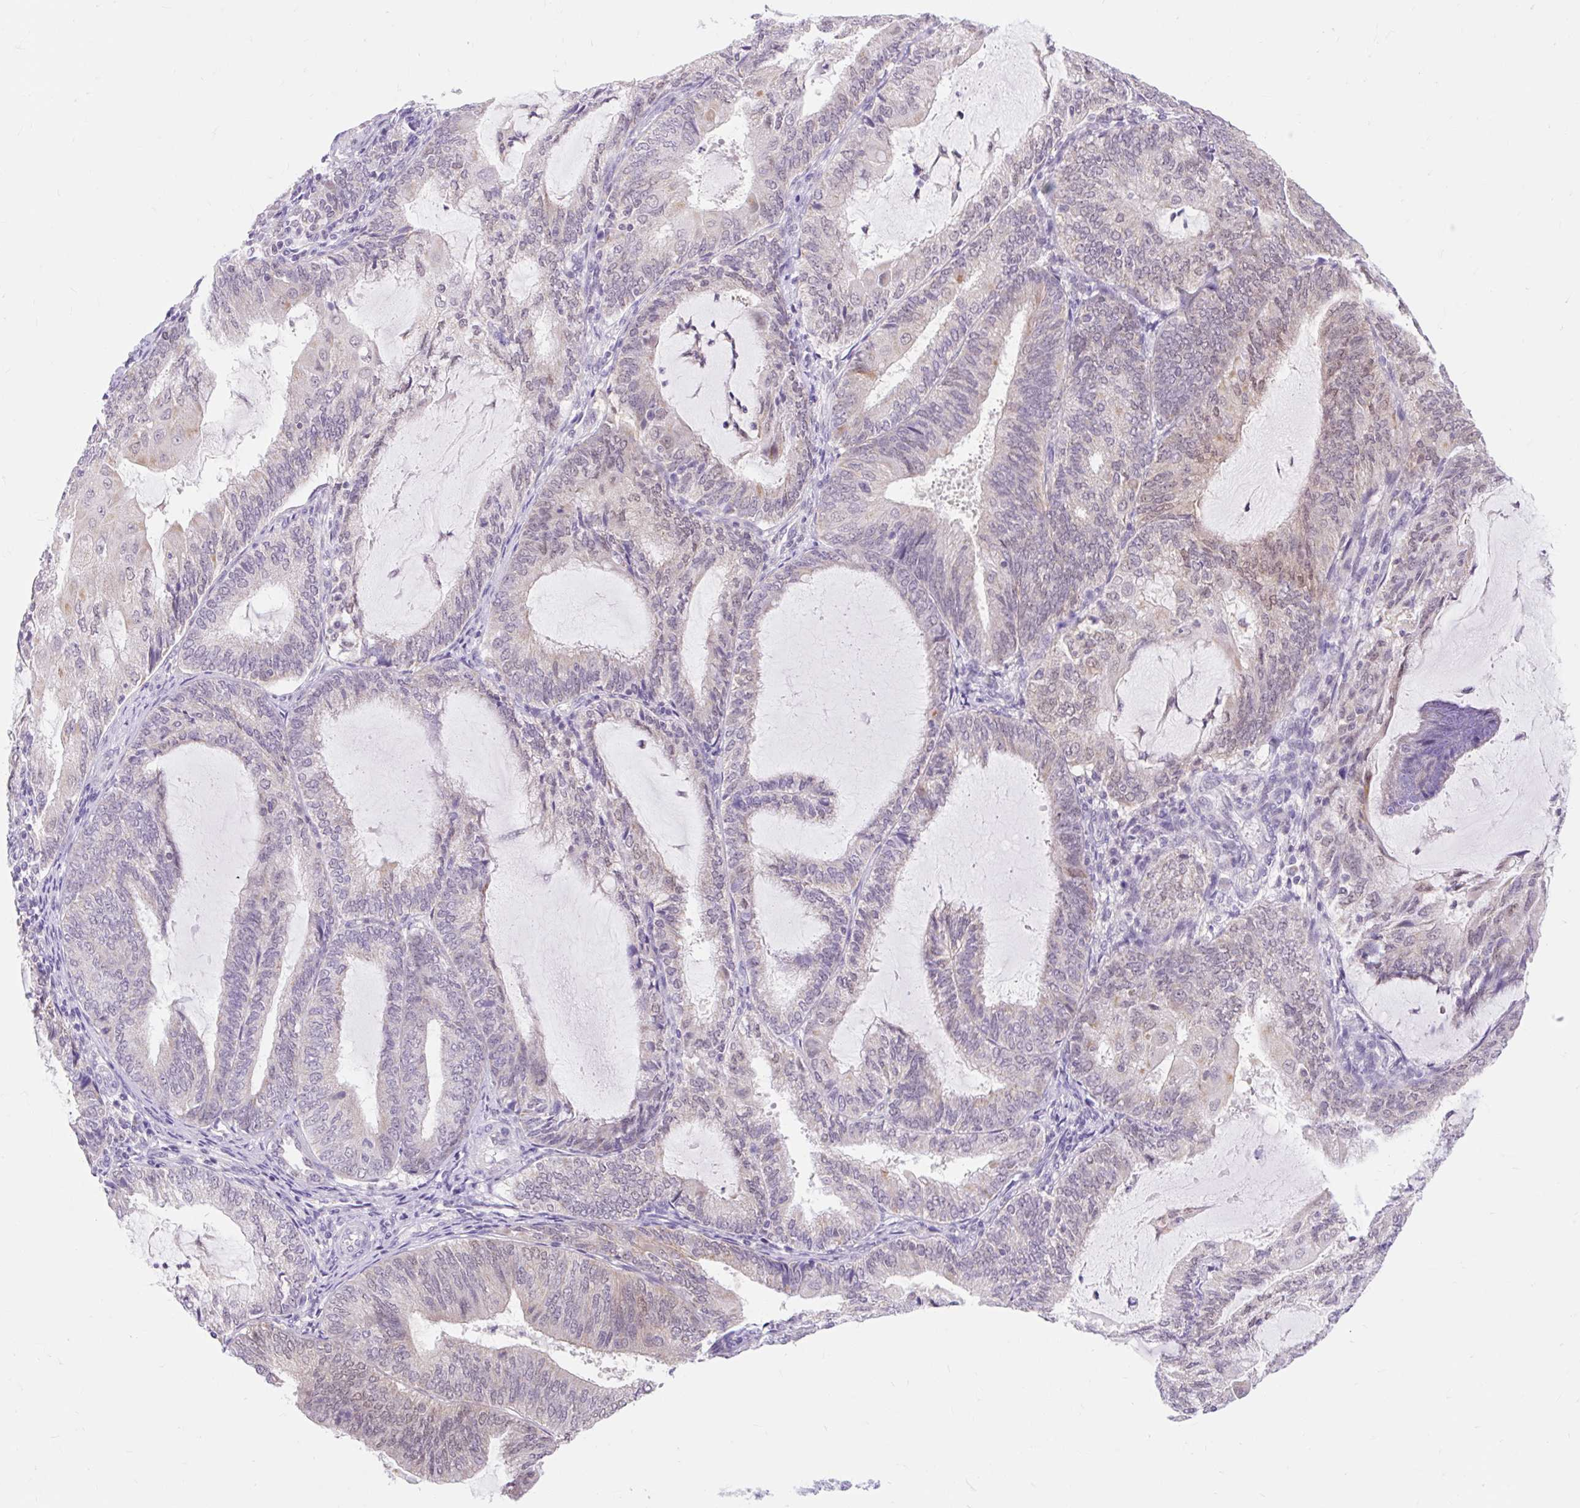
{"staining": {"intensity": "weak", "quantity": "<25%", "location": "nuclear"}, "tissue": "endometrial cancer", "cell_type": "Tumor cells", "image_type": "cancer", "snomed": [{"axis": "morphology", "description": "Adenocarcinoma, NOS"}, {"axis": "topography", "description": "Endometrium"}], "caption": "Micrograph shows no protein expression in tumor cells of endometrial cancer (adenocarcinoma) tissue.", "gene": "ITPK1", "patient": {"sex": "female", "age": 81}}